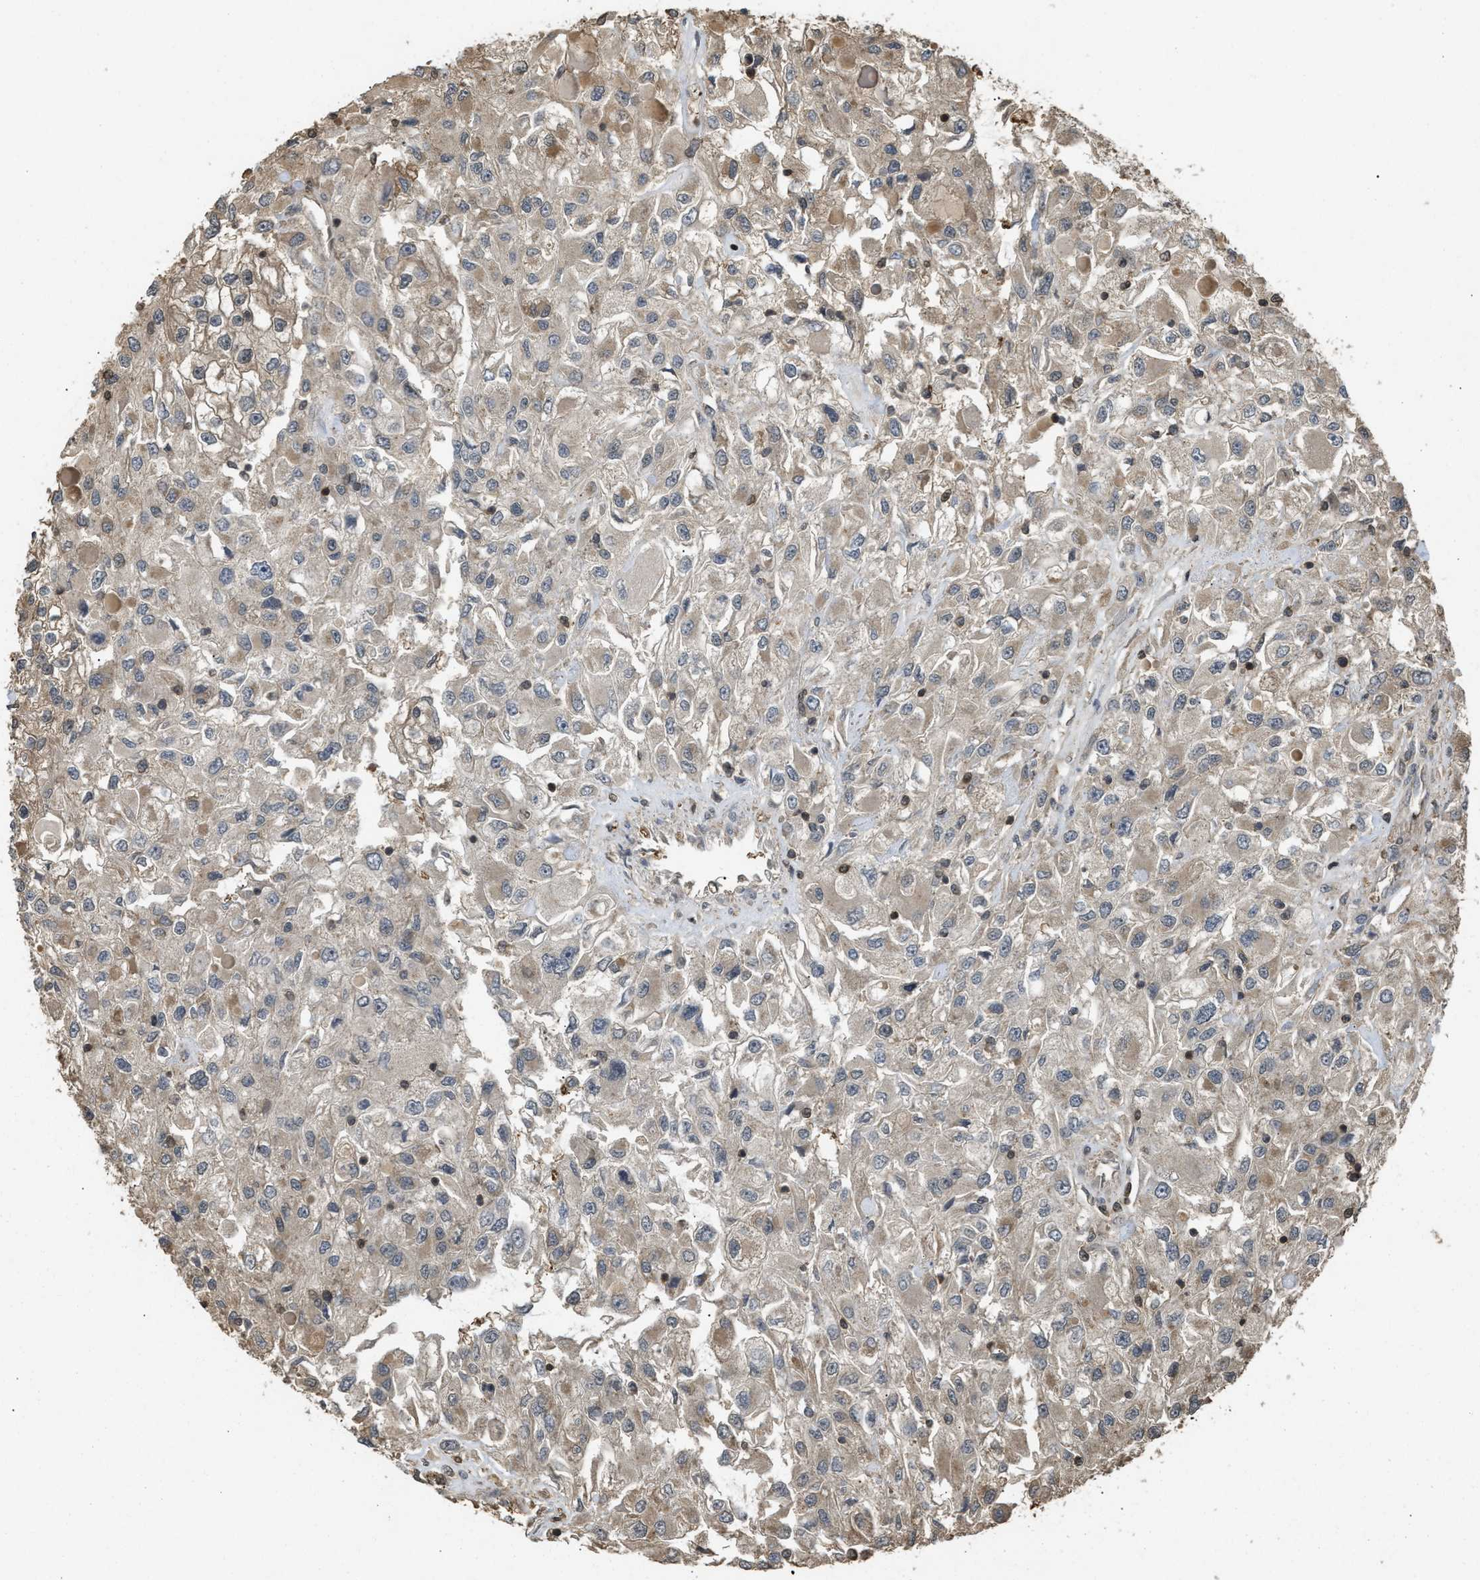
{"staining": {"intensity": "weak", "quantity": "<25%", "location": "cytoplasmic/membranous"}, "tissue": "renal cancer", "cell_type": "Tumor cells", "image_type": "cancer", "snomed": [{"axis": "morphology", "description": "Adenocarcinoma, NOS"}, {"axis": "topography", "description": "Kidney"}], "caption": "DAB immunohistochemical staining of human adenocarcinoma (renal) displays no significant staining in tumor cells.", "gene": "ARHGDIA", "patient": {"sex": "female", "age": 52}}